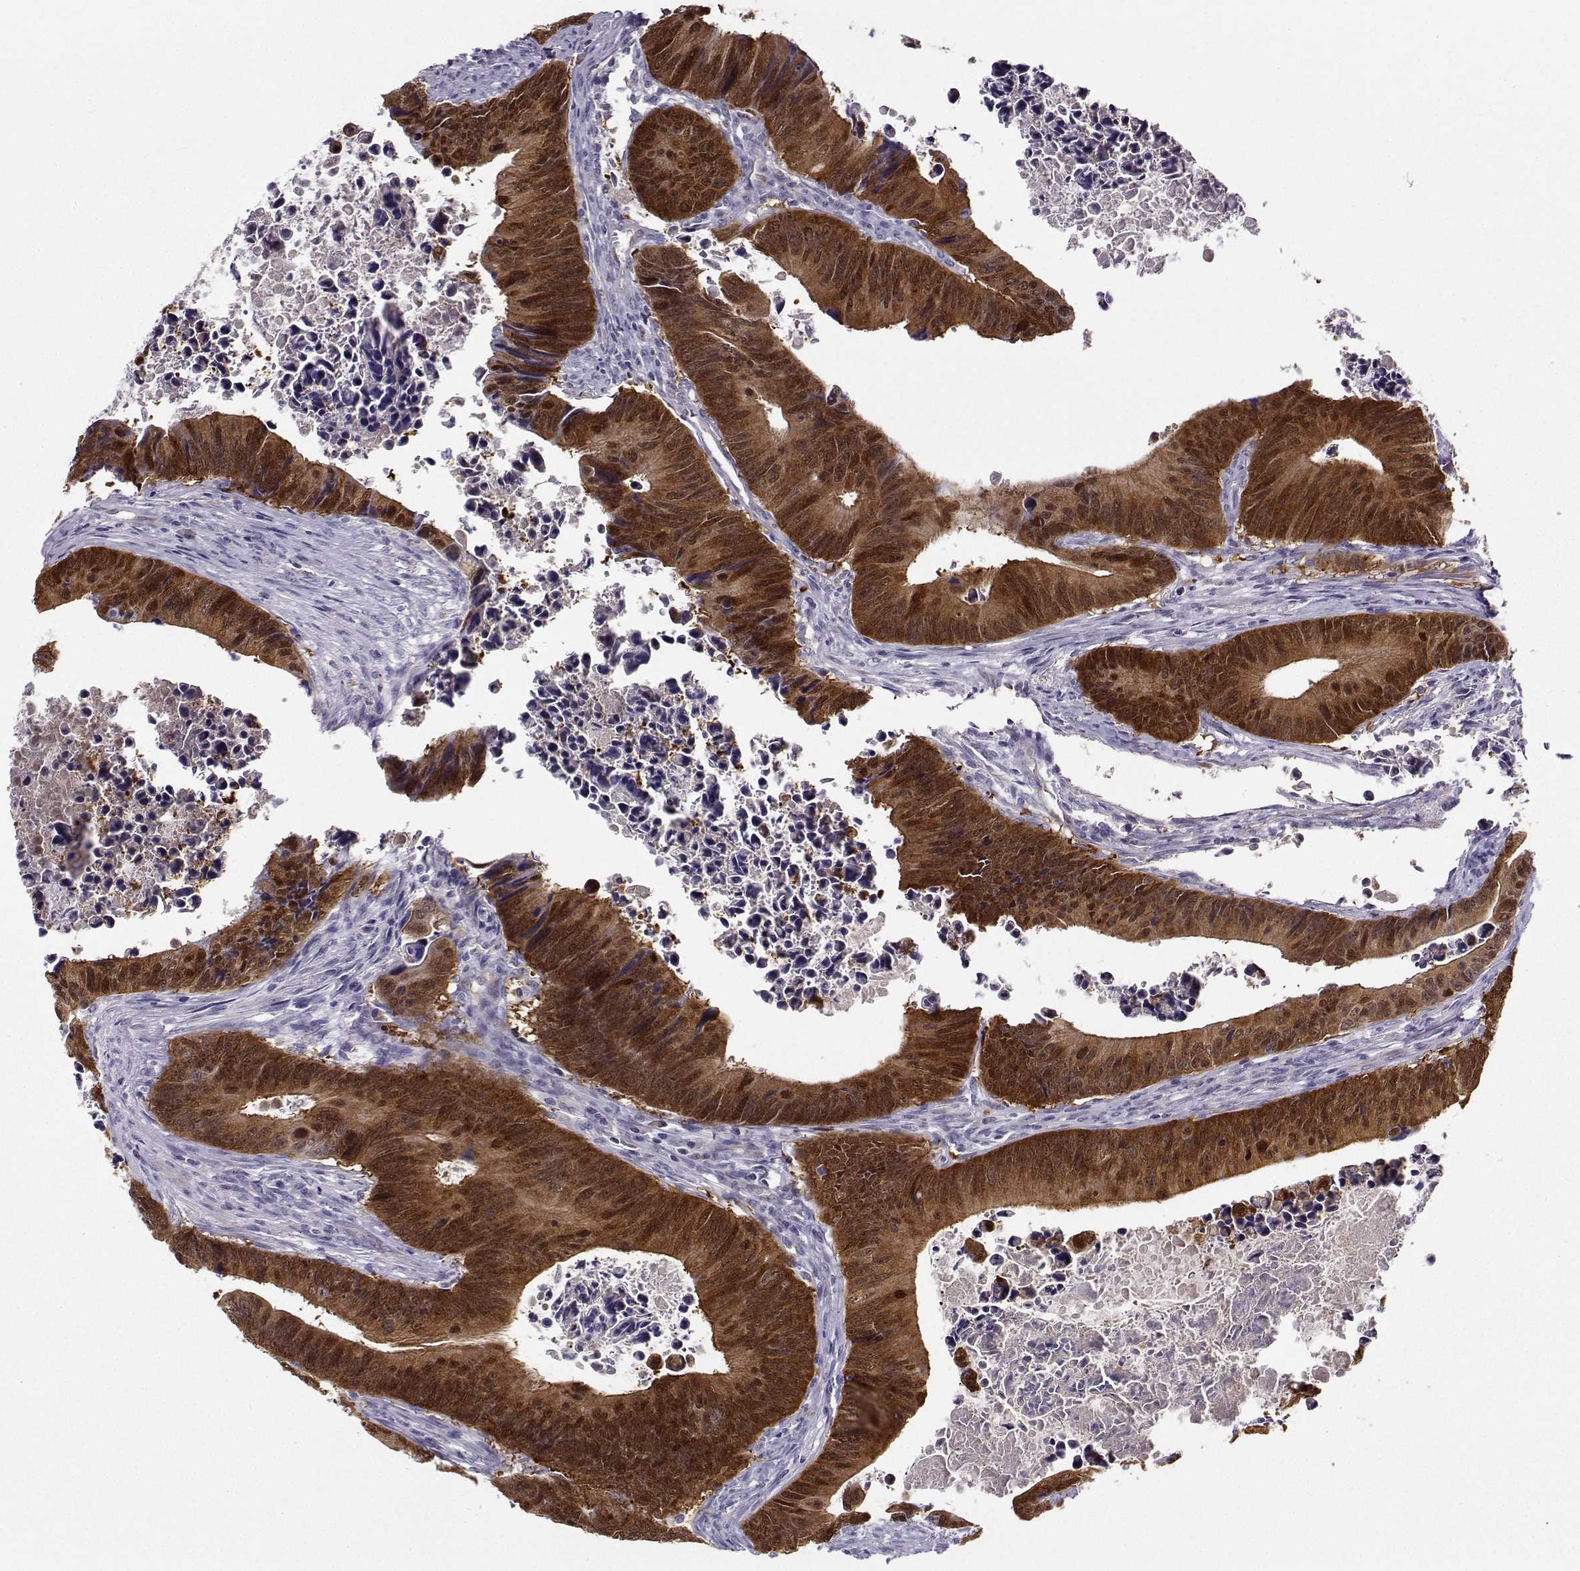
{"staining": {"intensity": "strong", "quantity": "25%-75%", "location": "cytoplasmic/membranous"}, "tissue": "colorectal cancer", "cell_type": "Tumor cells", "image_type": "cancer", "snomed": [{"axis": "morphology", "description": "Adenocarcinoma, NOS"}, {"axis": "topography", "description": "Colon"}], "caption": "Immunohistochemistry (IHC) of colorectal adenocarcinoma exhibits high levels of strong cytoplasmic/membranous positivity in about 25%-75% of tumor cells. (IHC, brightfield microscopy, high magnification).", "gene": "NQO1", "patient": {"sex": "female", "age": 87}}